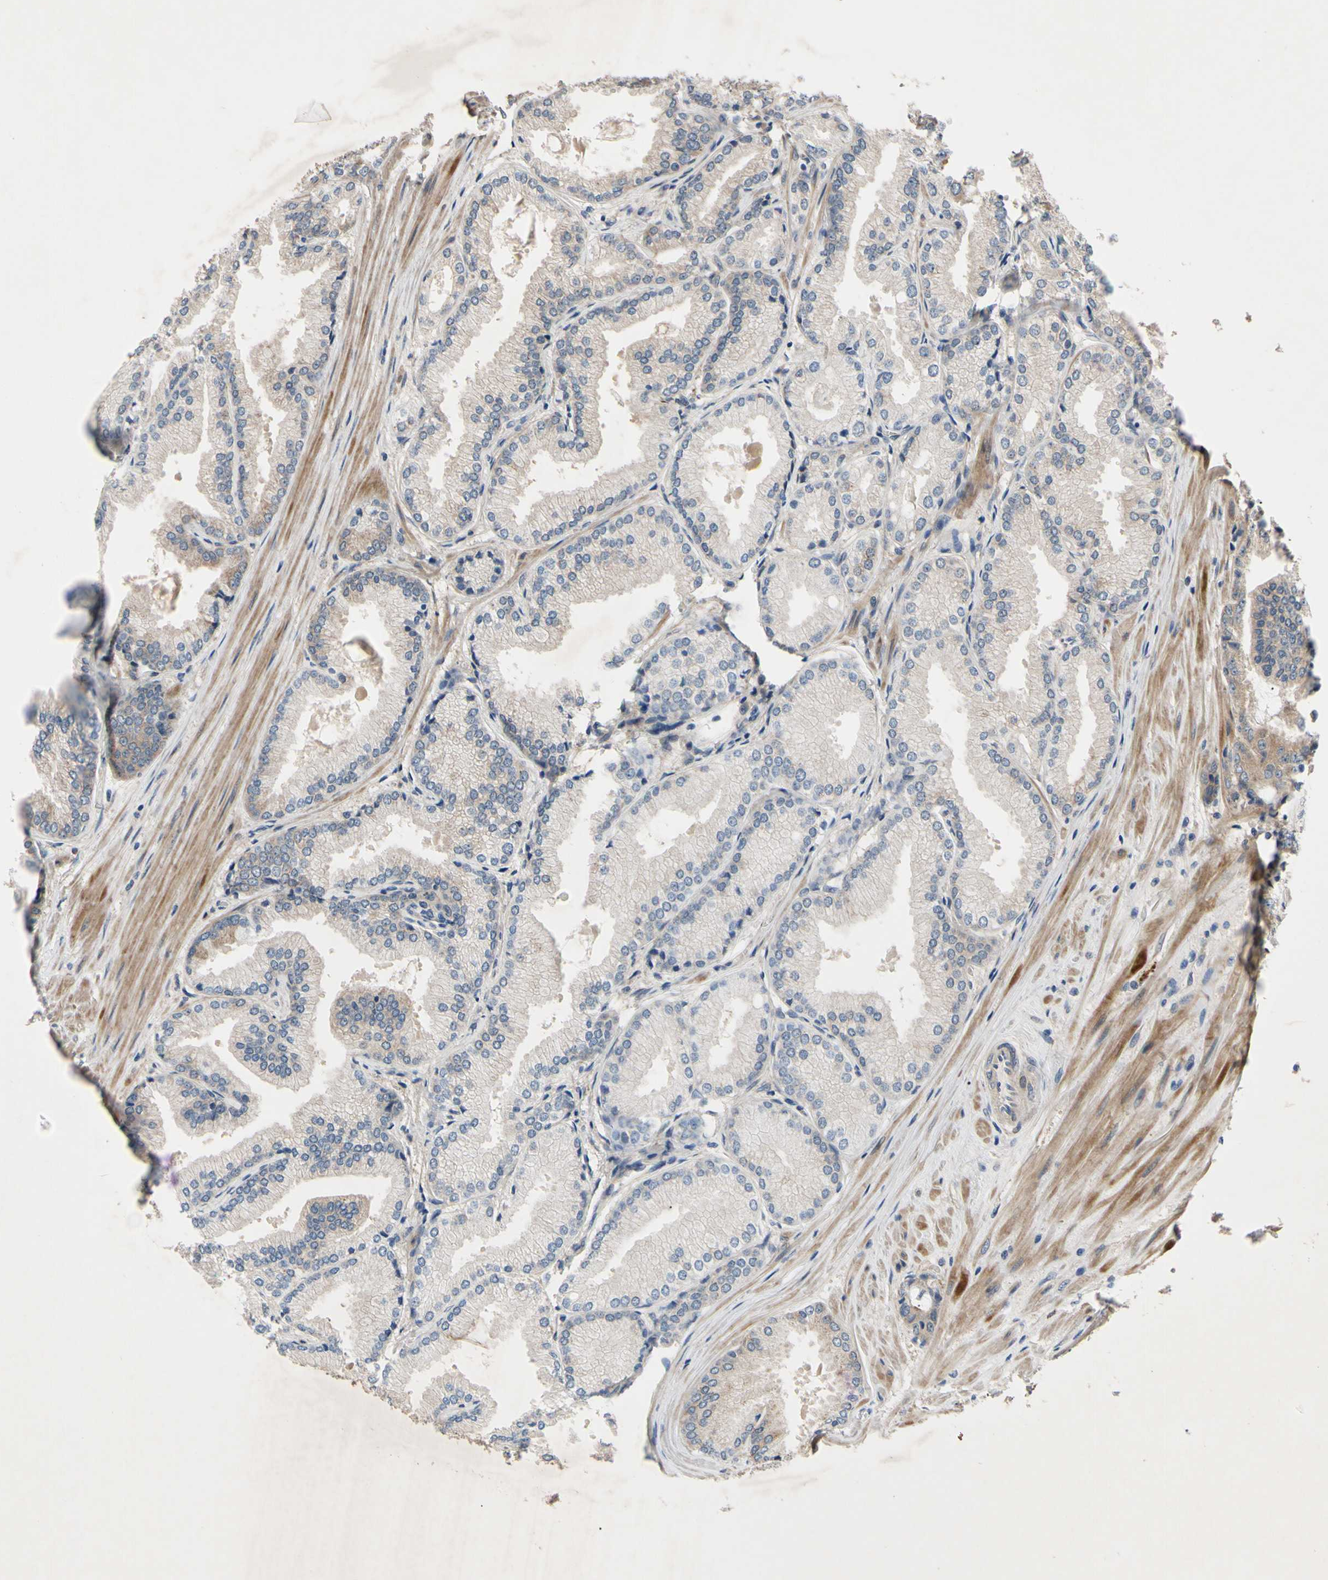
{"staining": {"intensity": "weak", "quantity": "<25%", "location": "cytoplasmic/membranous"}, "tissue": "prostate cancer", "cell_type": "Tumor cells", "image_type": "cancer", "snomed": [{"axis": "morphology", "description": "Adenocarcinoma, High grade"}, {"axis": "topography", "description": "Prostate"}], "caption": "The image displays no staining of tumor cells in adenocarcinoma (high-grade) (prostate).", "gene": "SVIL", "patient": {"sex": "male", "age": 59}}